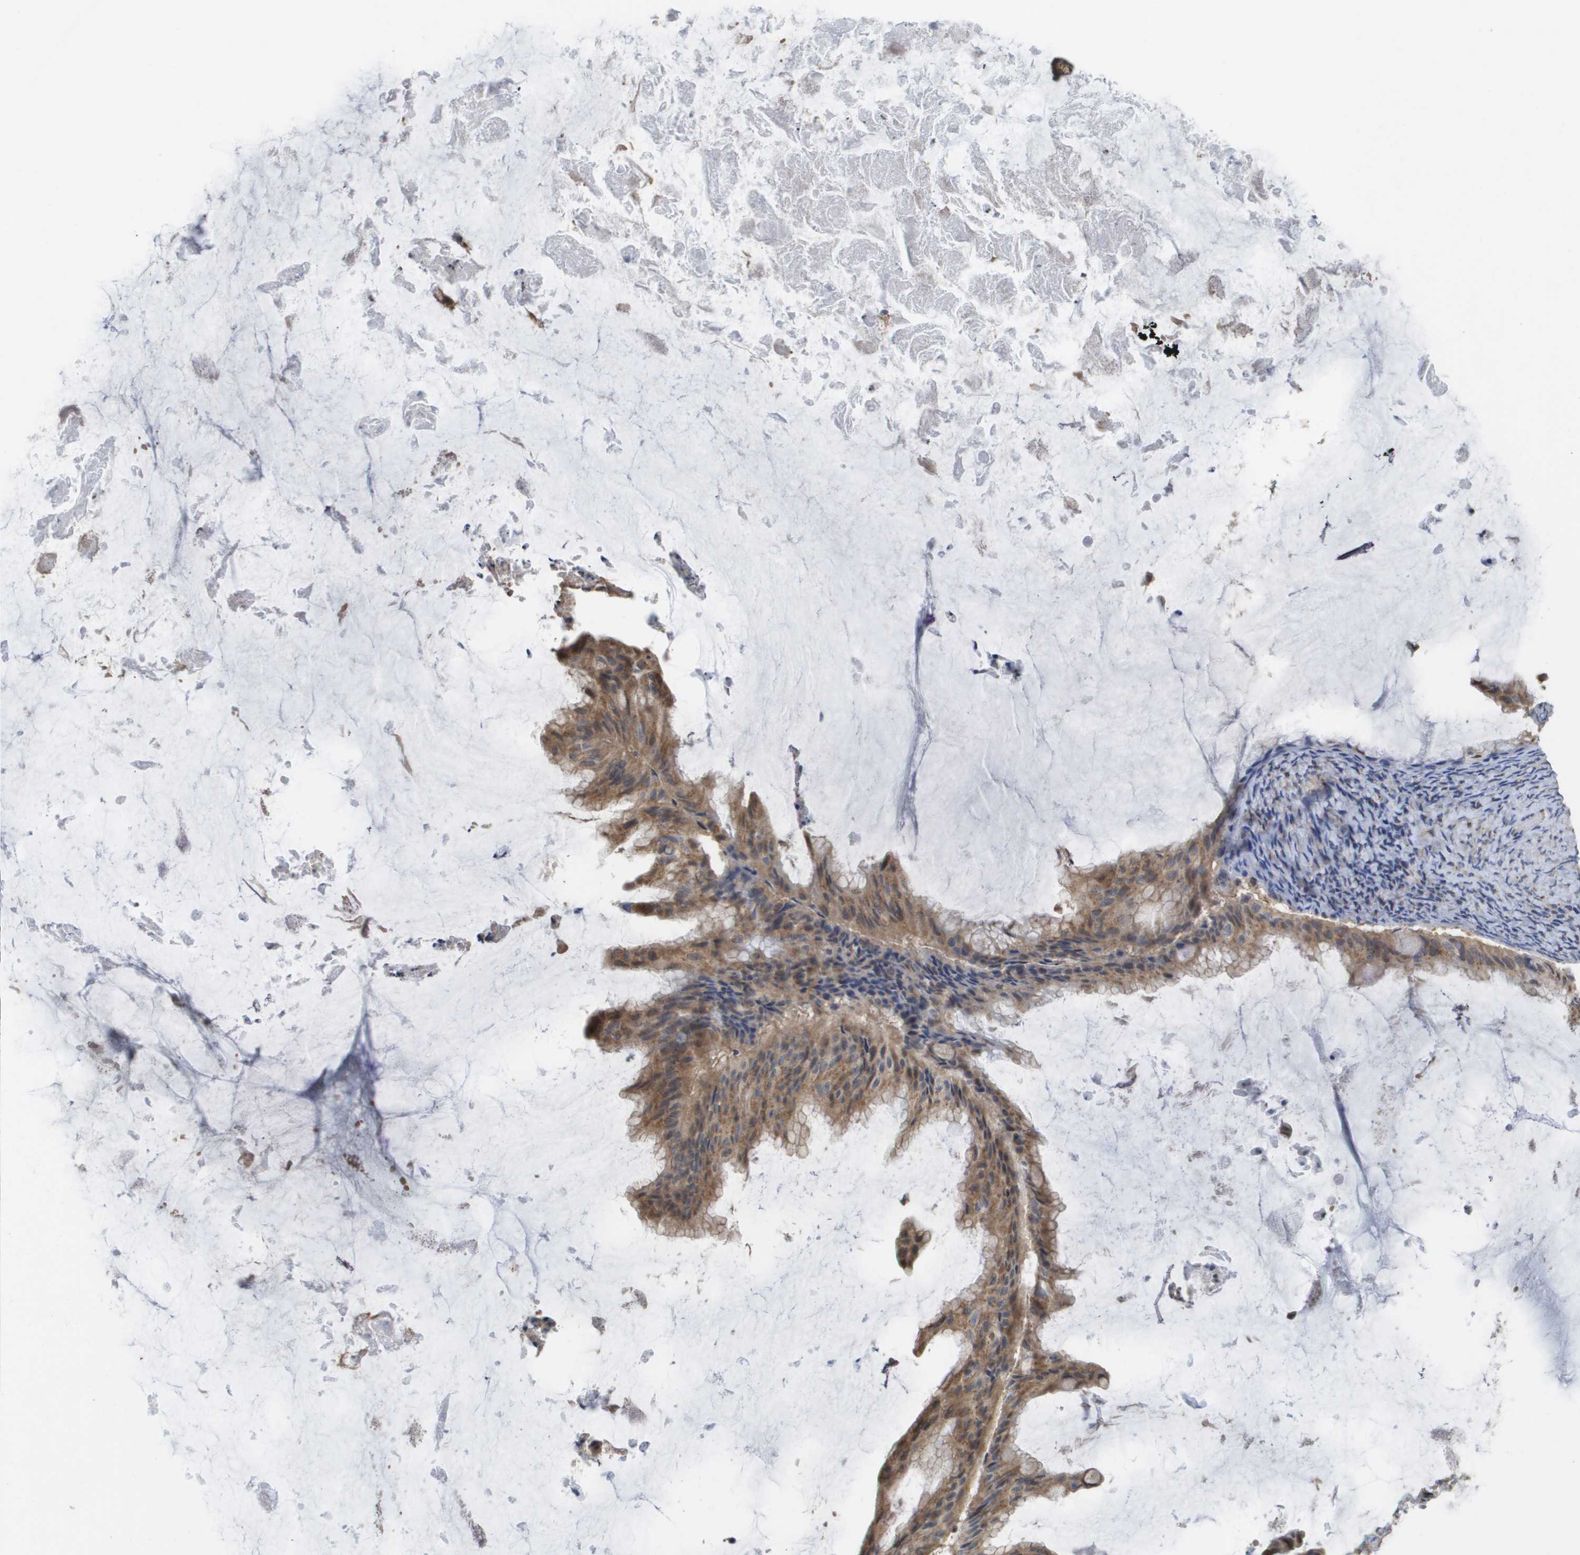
{"staining": {"intensity": "moderate", "quantity": ">75%", "location": "cytoplasmic/membranous"}, "tissue": "ovarian cancer", "cell_type": "Tumor cells", "image_type": "cancer", "snomed": [{"axis": "morphology", "description": "Cystadenocarcinoma, mucinous, NOS"}, {"axis": "topography", "description": "Ovary"}], "caption": "A brown stain labels moderate cytoplasmic/membranous expression of a protein in human ovarian mucinous cystadenocarcinoma tumor cells. (brown staining indicates protein expression, while blue staining denotes nuclei).", "gene": "PCK1", "patient": {"sex": "female", "age": 61}}